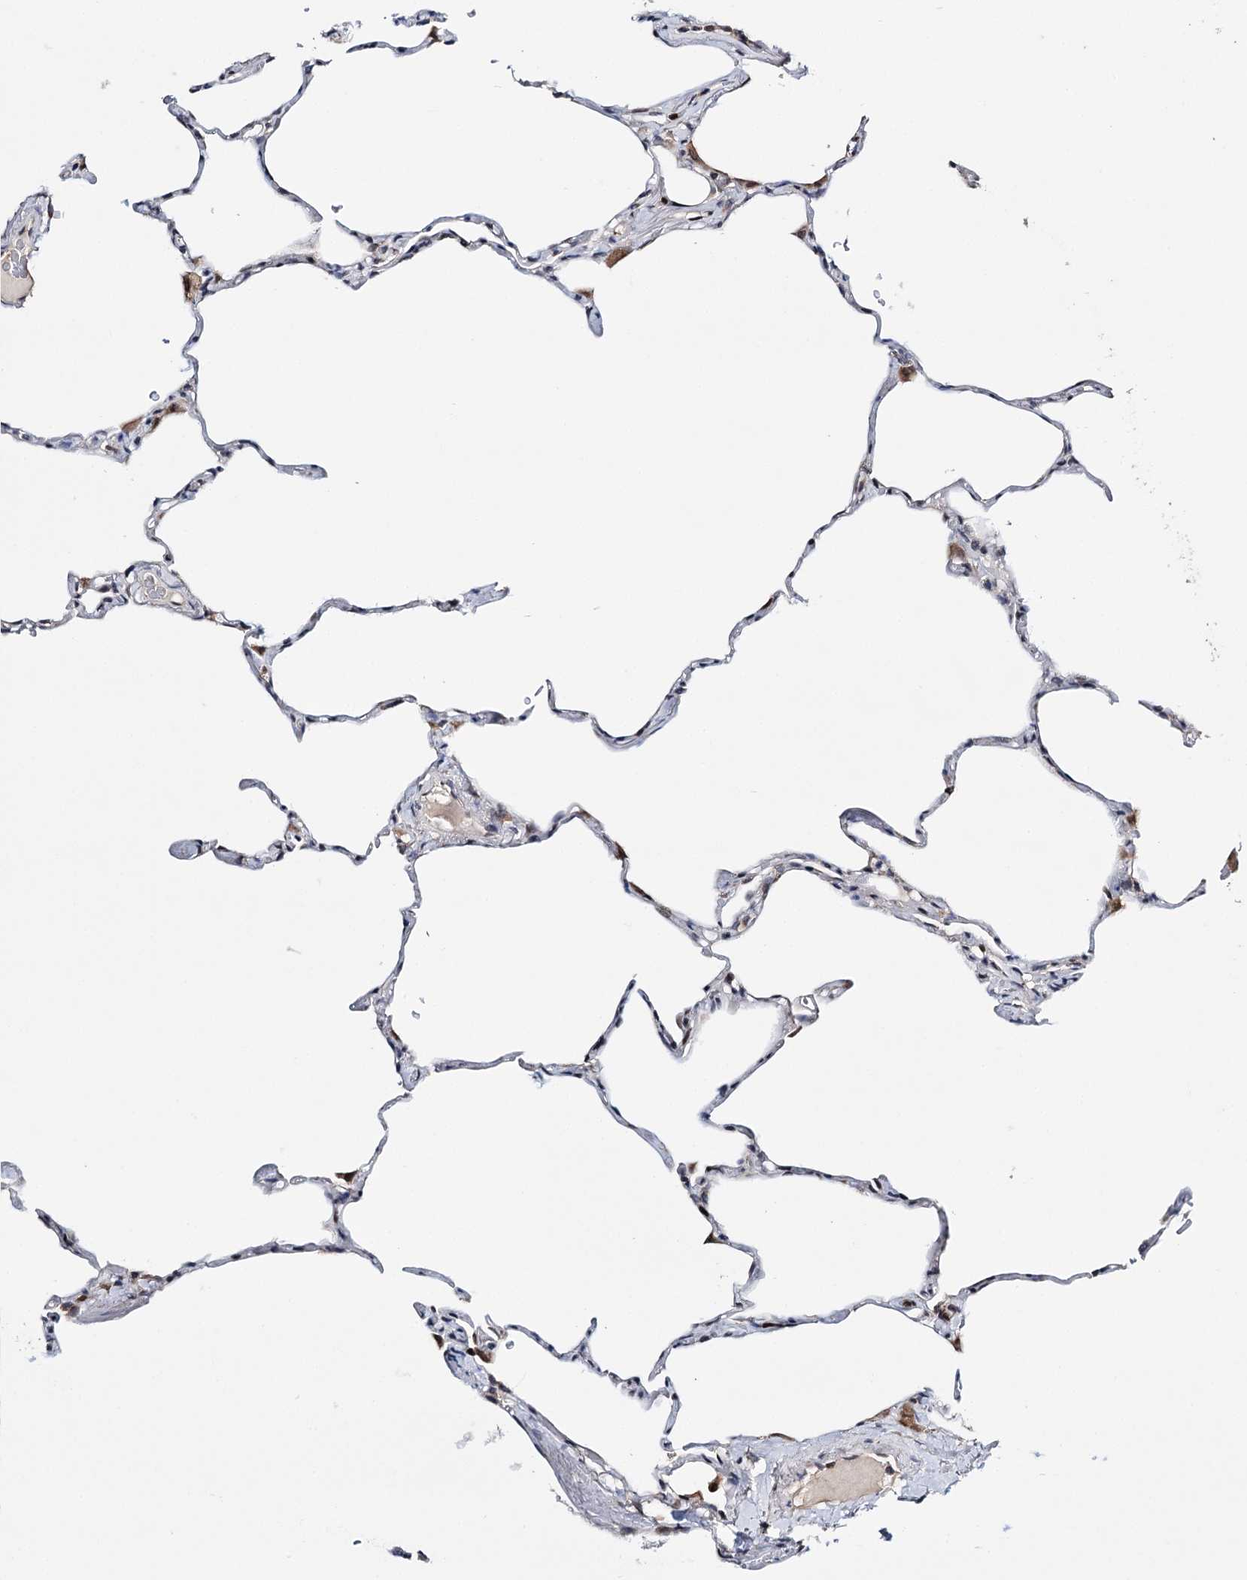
{"staining": {"intensity": "weak", "quantity": "<25%", "location": "cytoplasmic/membranous"}, "tissue": "lung", "cell_type": "Alveolar cells", "image_type": "normal", "snomed": [{"axis": "morphology", "description": "Normal tissue, NOS"}, {"axis": "topography", "description": "Lung"}], "caption": "An immunohistochemistry (IHC) micrograph of normal lung is shown. There is no staining in alveolar cells of lung.", "gene": "CFAP46", "patient": {"sex": "male", "age": 65}}